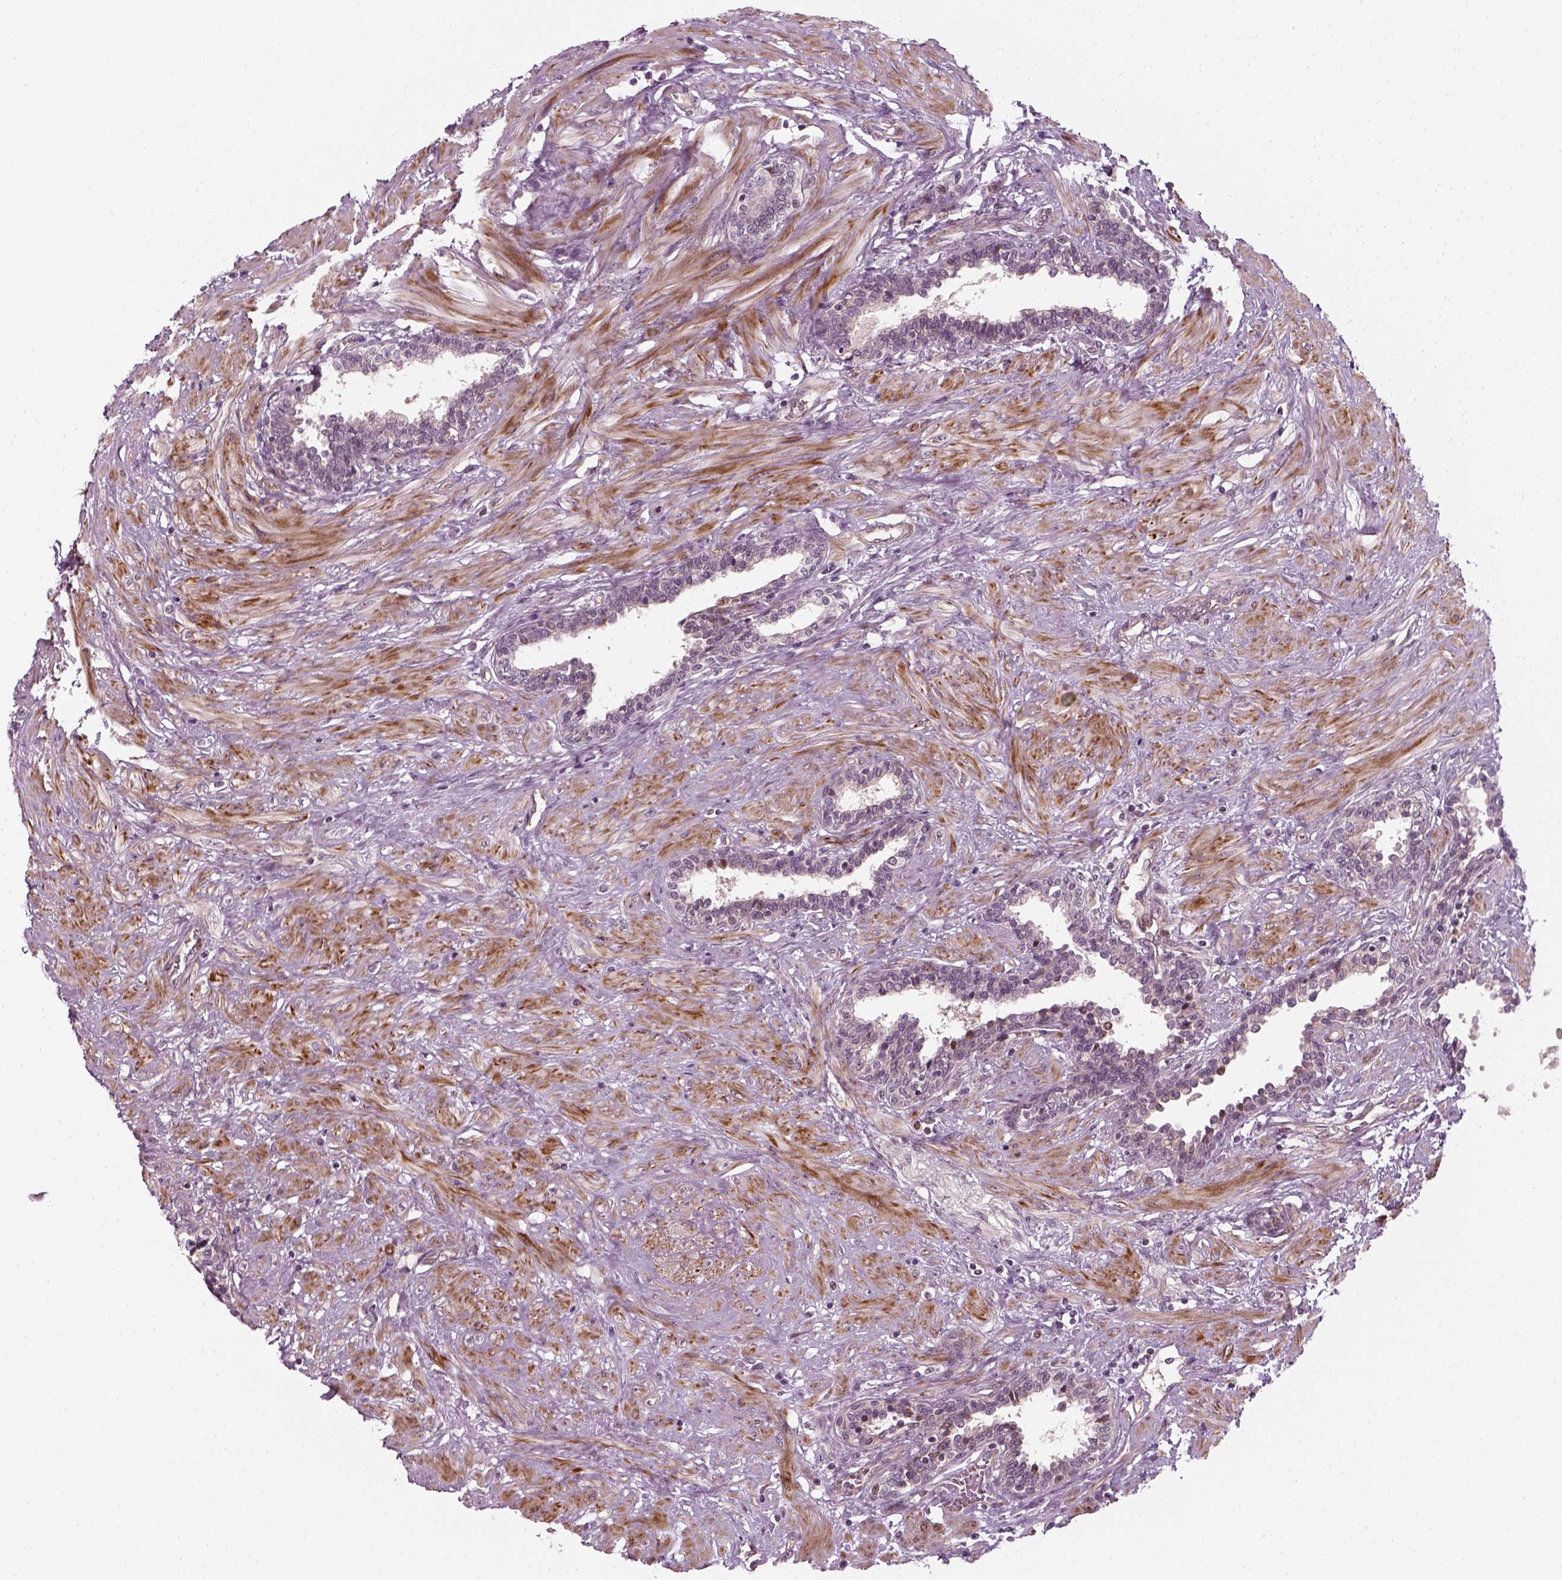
{"staining": {"intensity": "negative", "quantity": "none", "location": "none"}, "tissue": "prostate", "cell_type": "Glandular cells", "image_type": "normal", "snomed": [{"axis": "morphology", "description": "Normal tissue, NOS"}, {"axis": "topography", "description": "Prostate"}], "caption": "This micrograph is of normal prostate stained with immunohistochemistry to label a protein in brown with the nuclei are counter-stained blue. There is no positivity in glandular cells. (Brightfield microscopy of DAB (3,3'-diaminobenzidine) IHC at high magnification).", "gene": "DNASE1L1", "patient": {"sex": "male", "age": 55}}